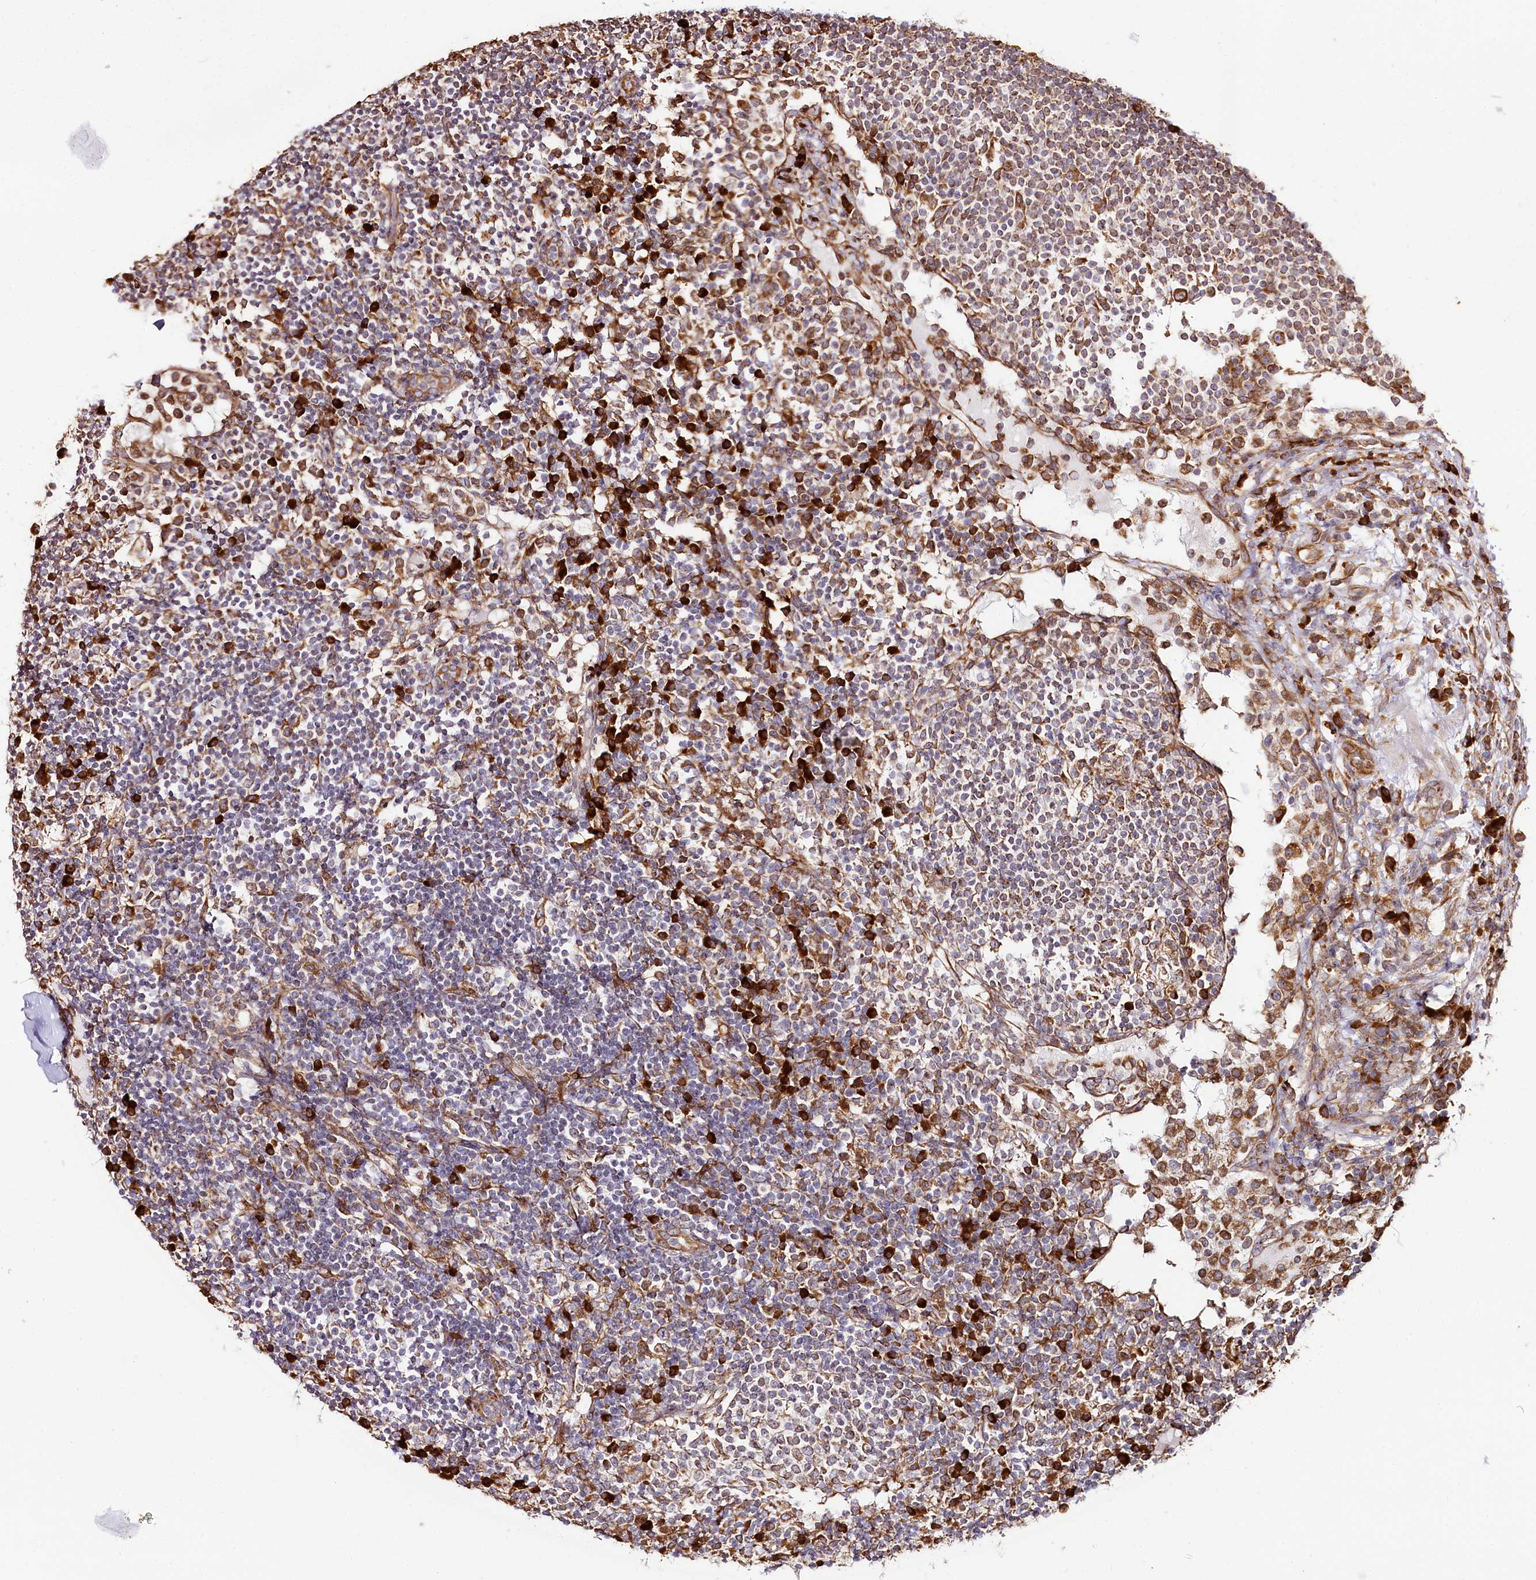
{"staining": {"intensity": "strong", "quantity": "<25%", "location": "cytoplasmic/membranous"}, "tissue": "lymph node", "cell_type": "Germinal center cells", "image_type": "normal", "snomed": [{"axis": "morphology", "description": "Normal tissue, NOS"}, {"axis": "topography", "description": "Lymph node"}], "caption": "Protein expression by immunohistochemistry reveals strong cytoplasmic/membranous staining in about <25% of germinal center cells in benign lymph node.", "gene": "CNPY2", "patient": {"sex": "female", "age": 53}}